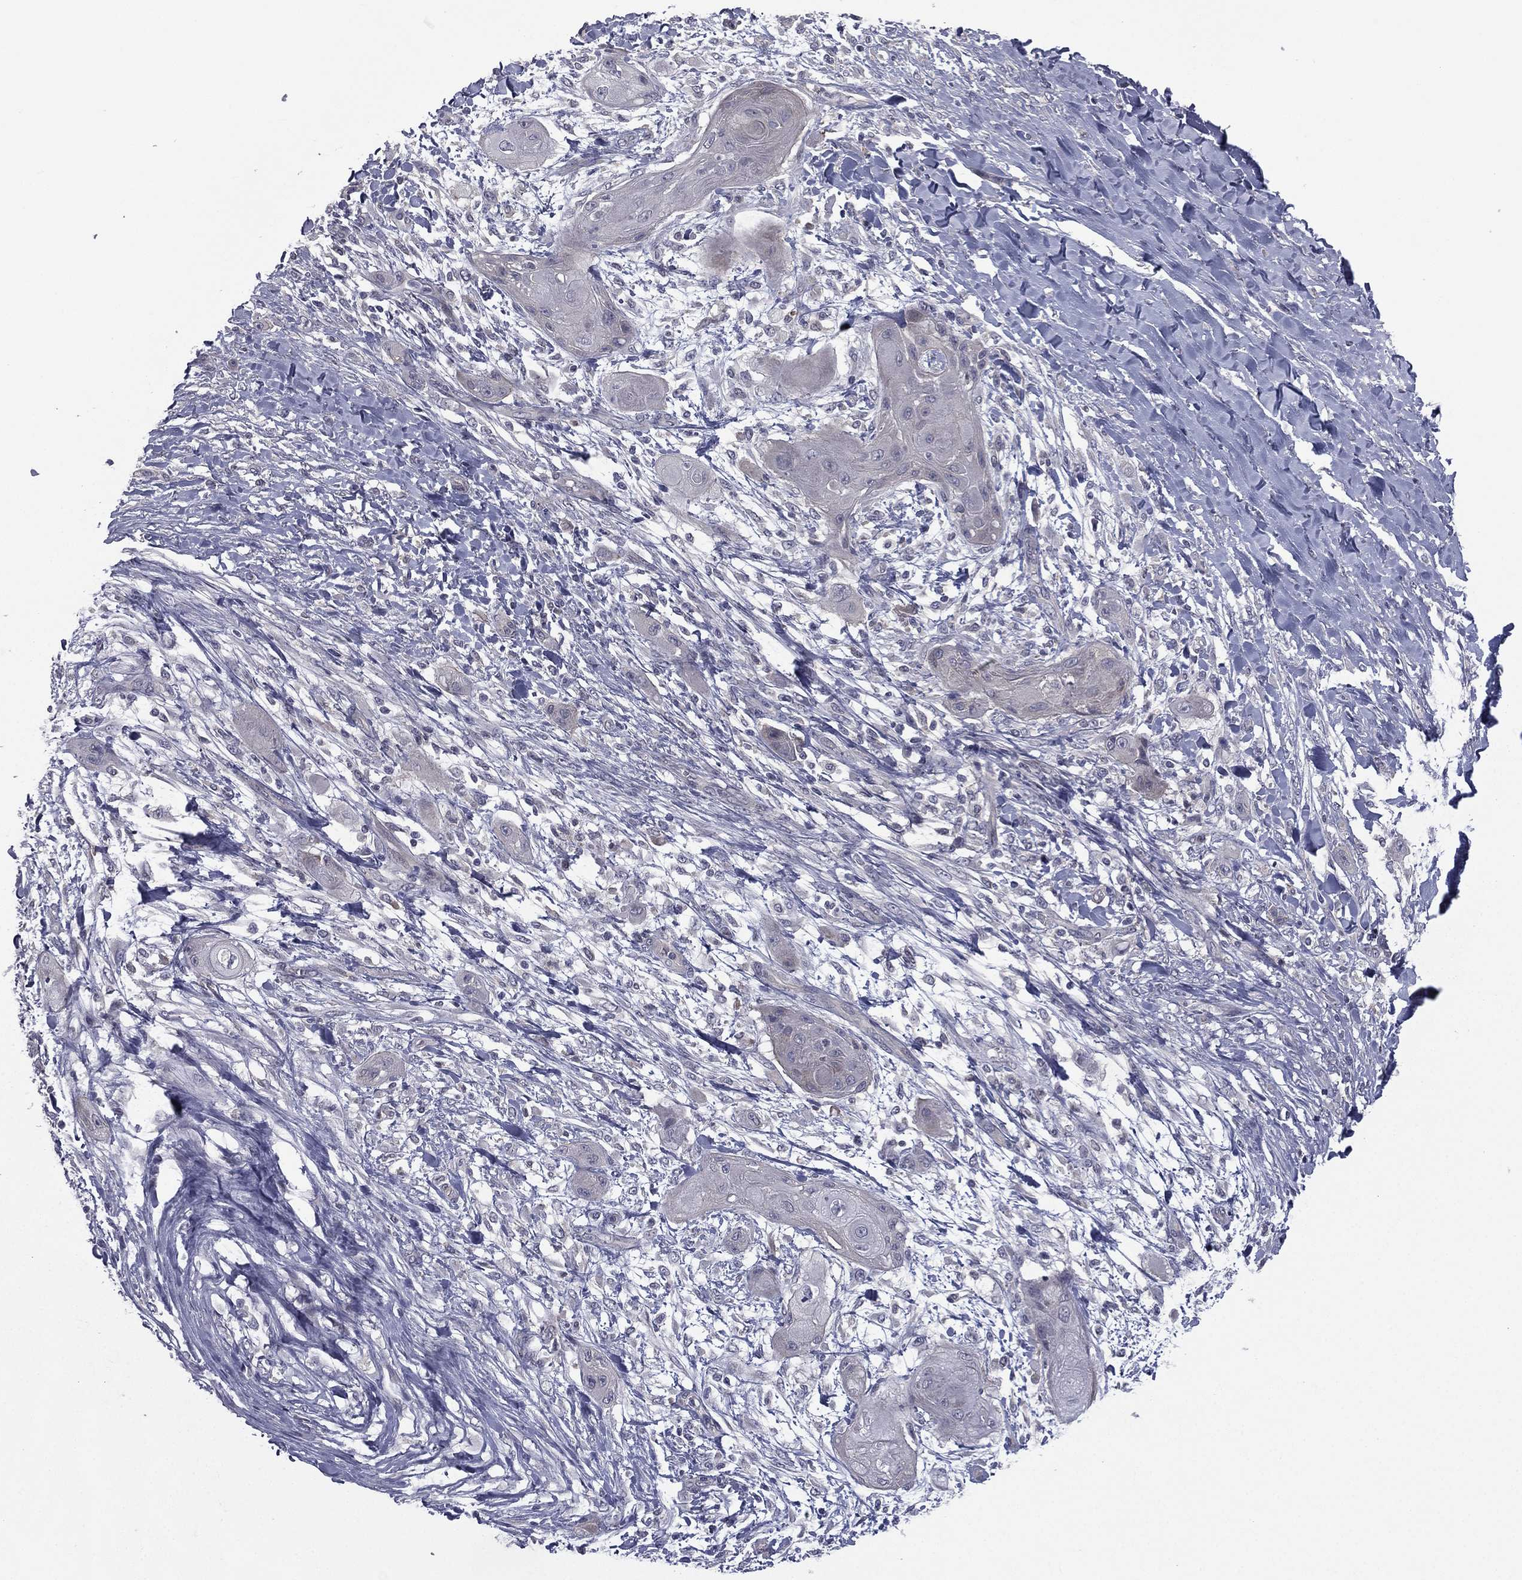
{"staining": {"intensity": "negative", "quantity": "none", "location": "none"}, "tissue": "skin cancer", "cell_type": "Tumor cells", "image_type": "cancer", "snomed": [{"axis": "morphology", "description": "Squamous cell carcinoma, NOS"}, {"axis": "topography", "description": "Skin"}], "caption": "Image shows no significant protein staining in tumor cells of skin cancer. The staining was performed using DAB (3,3'-diaminobenzidine) to visualize the protein expression in brown, while the nuclei were stained in blue with hematoxylin (Magnification: 20x).", "gene": "ACTRT2", "patient": {"sex": "male", "age": 62}}